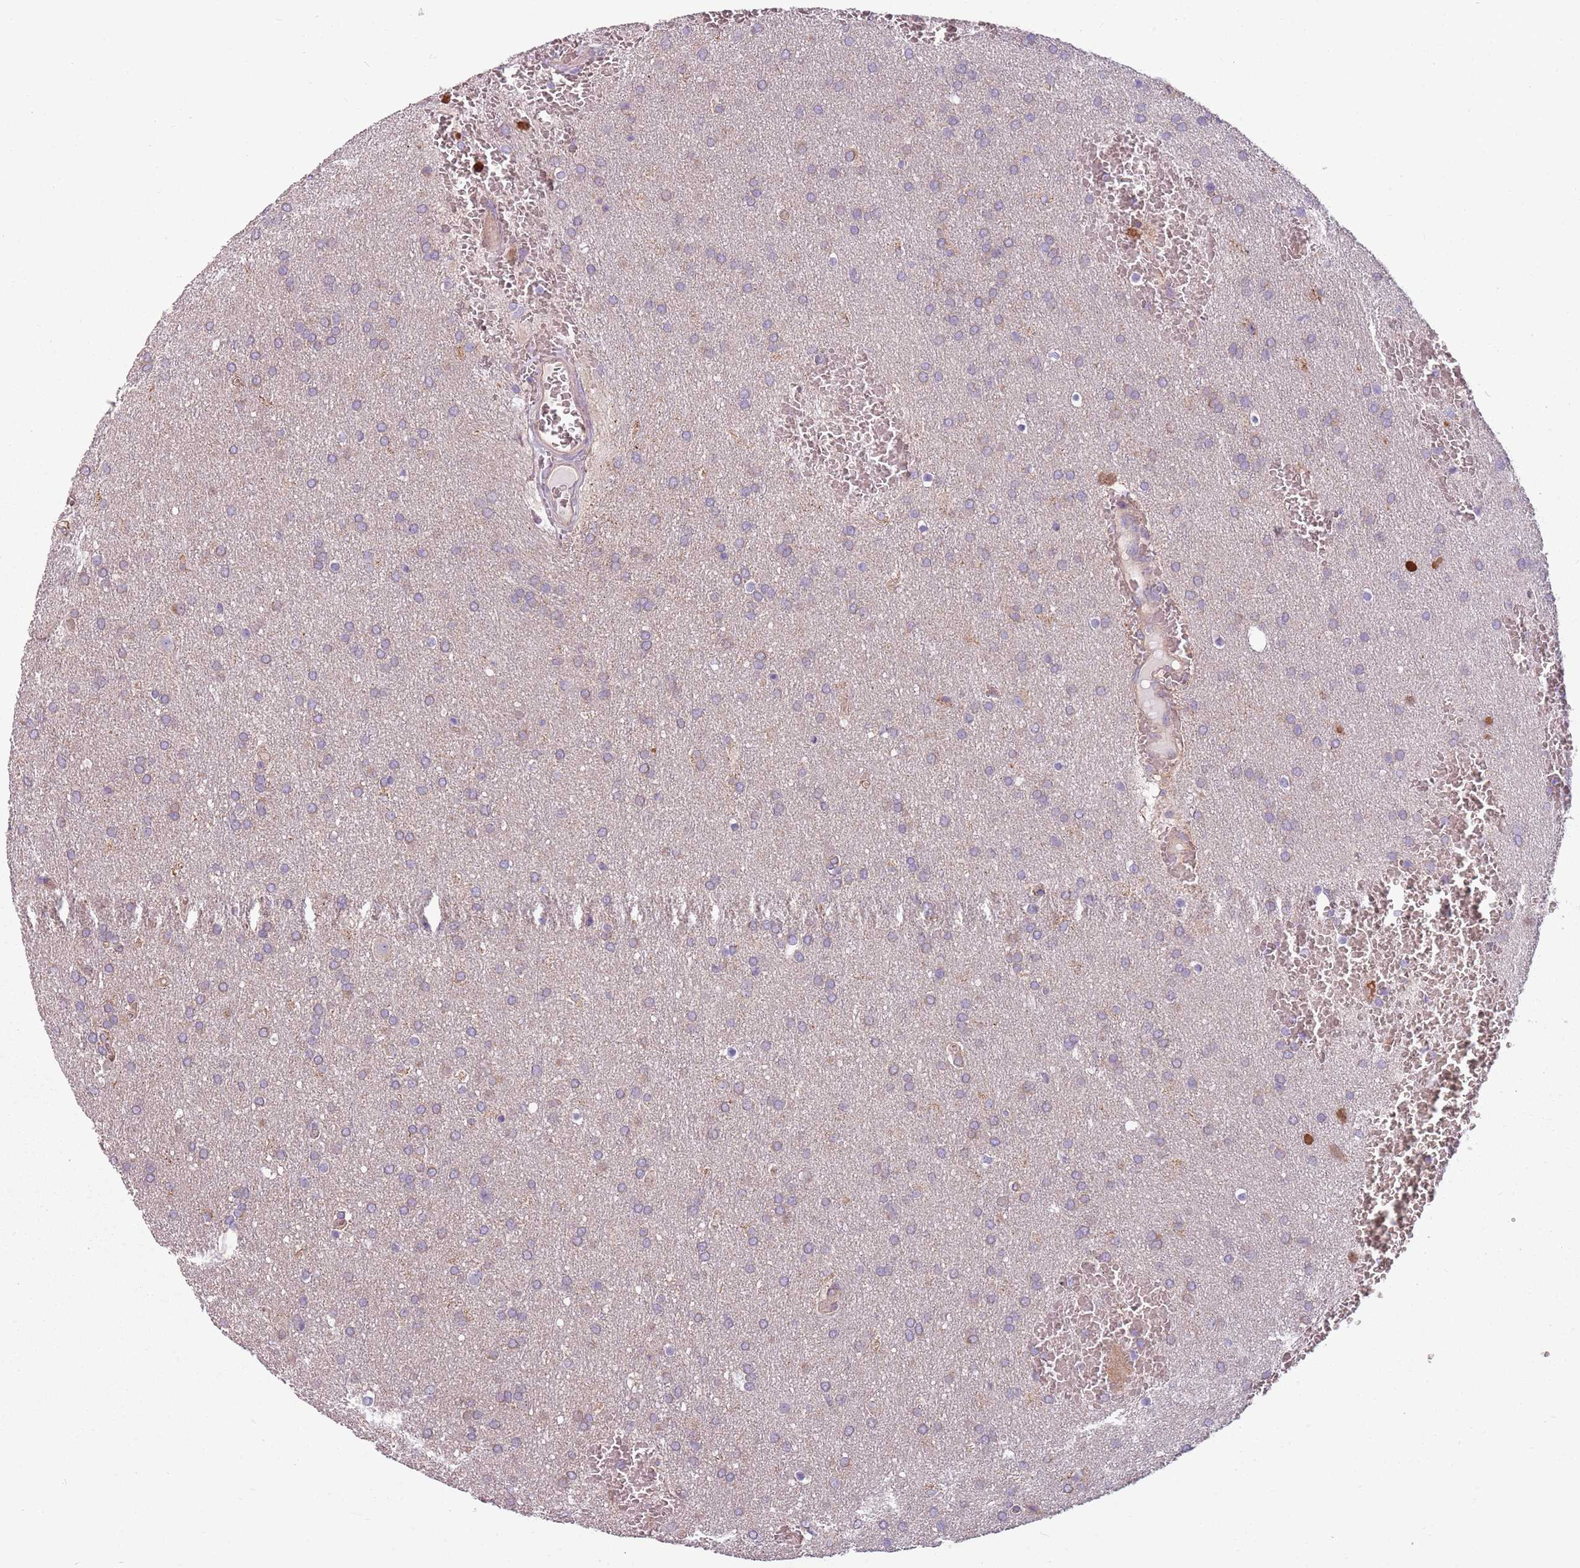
{"staining": {"intensity": "negative", "quantity": "none", "location": "none"}, "tissue": "glioma", "cell_type": "Tumor cells", "image_type": "cancer", "snomed": [{"axis": "morphology", "description": "Glioma, malignant, Low grade"}, {"axis": "topography", "description": "Brain"}], "caption": "Immunohistochemistry (IHC) image of glioma stained for a protein (brown), which displays no expression in tumor cells.", "gene": "TLCD2", "patient": {"sex": "female", "age": 32}}